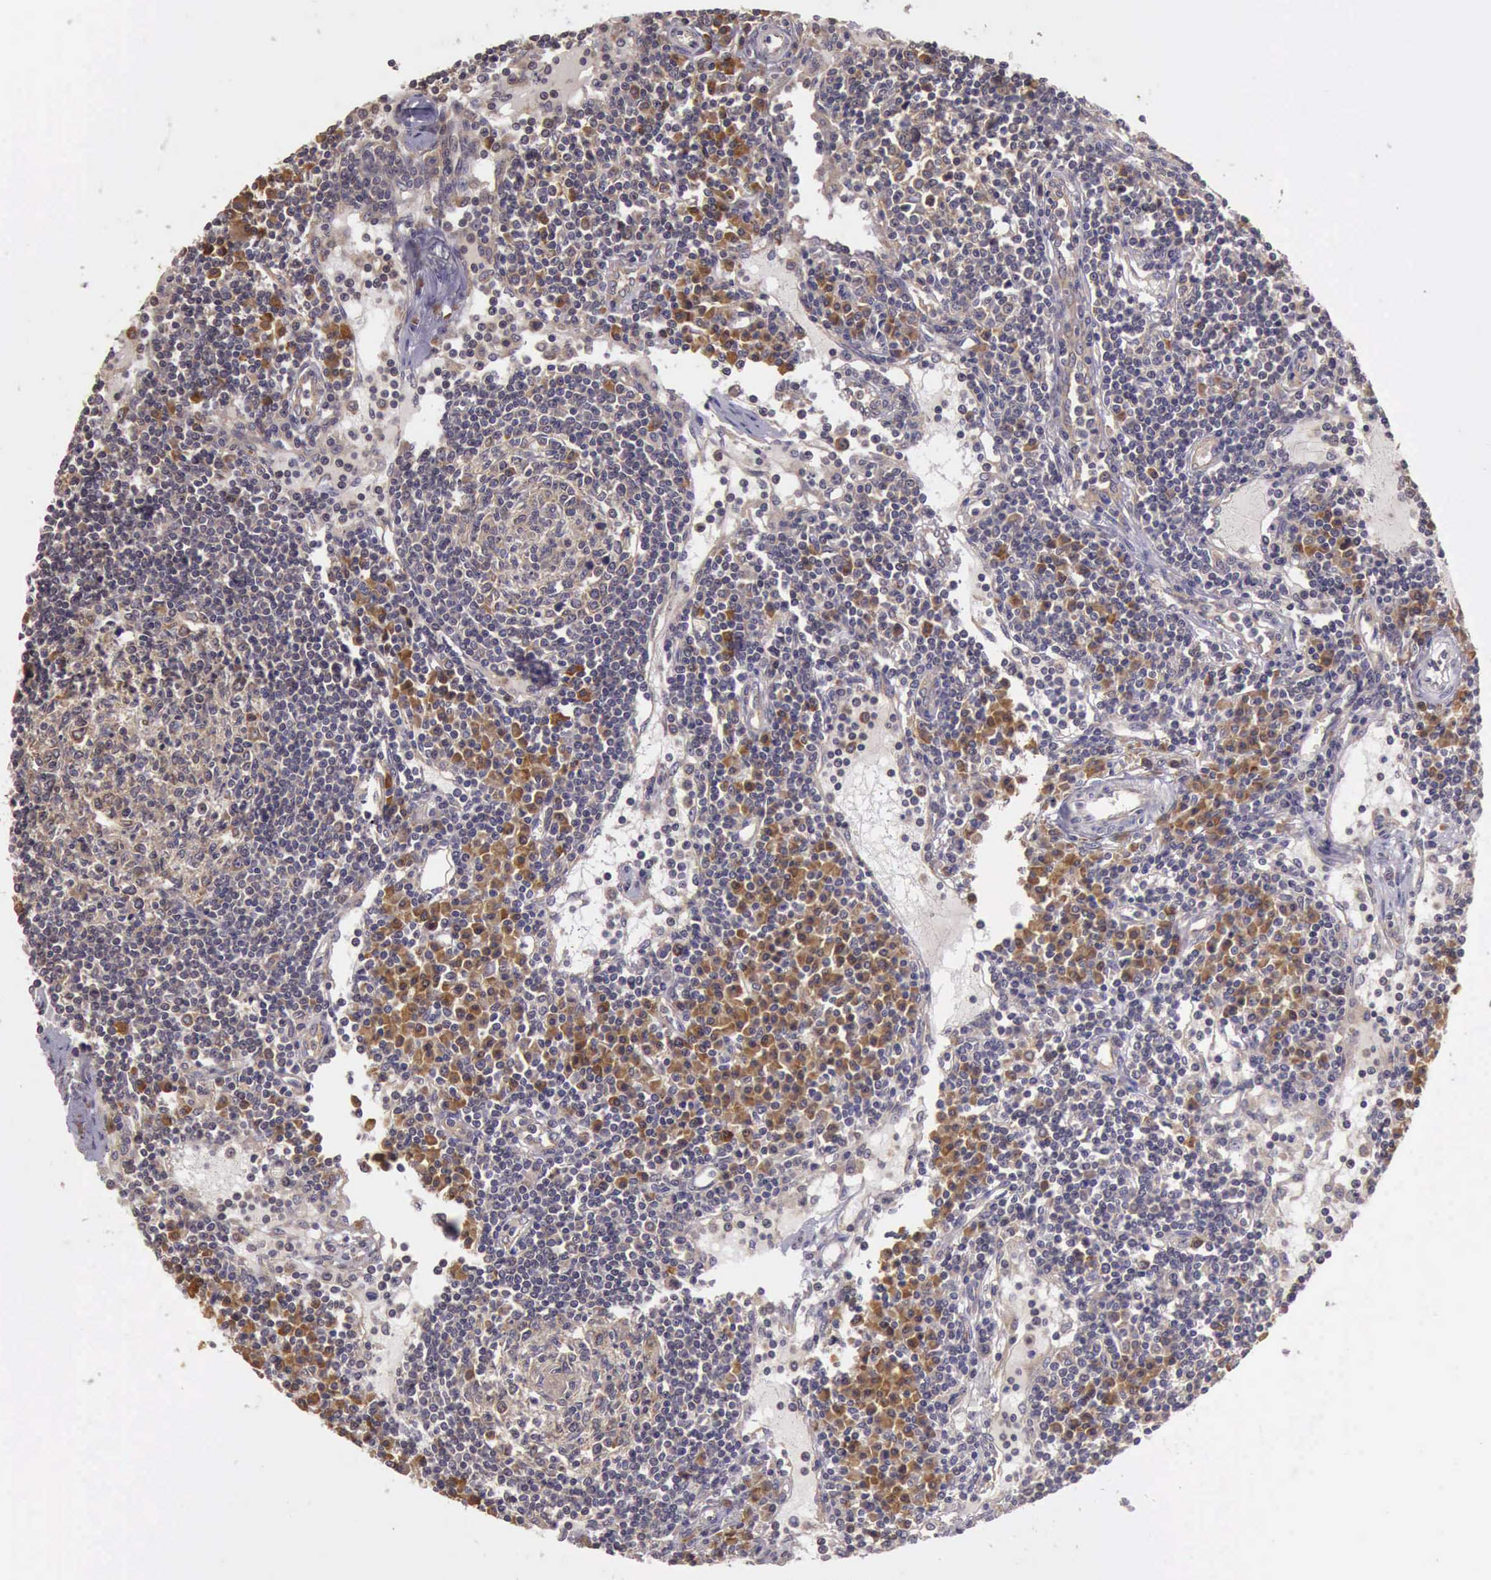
{"staining": {"intensity": "moderate", "quantity": ">75%", "location": "cytoplasmic/membranous"}, "tissue": "lymph node", "cell_type": "Germinal center cells", "image_type": "normal", "snomed": [{"axis": "morphology", "description": "Normal tissue, NOS"}, {"axis": "topography", "description": "Lymph node"}], "caption": "Lymph node stained with DAB immunohistochemistry shows medium levels of moderate cytoplasmic/membranous expression in about >75% of germinal center cells.", "gene": "EIF5", "patient": {"sex": "female", "age": 62}}